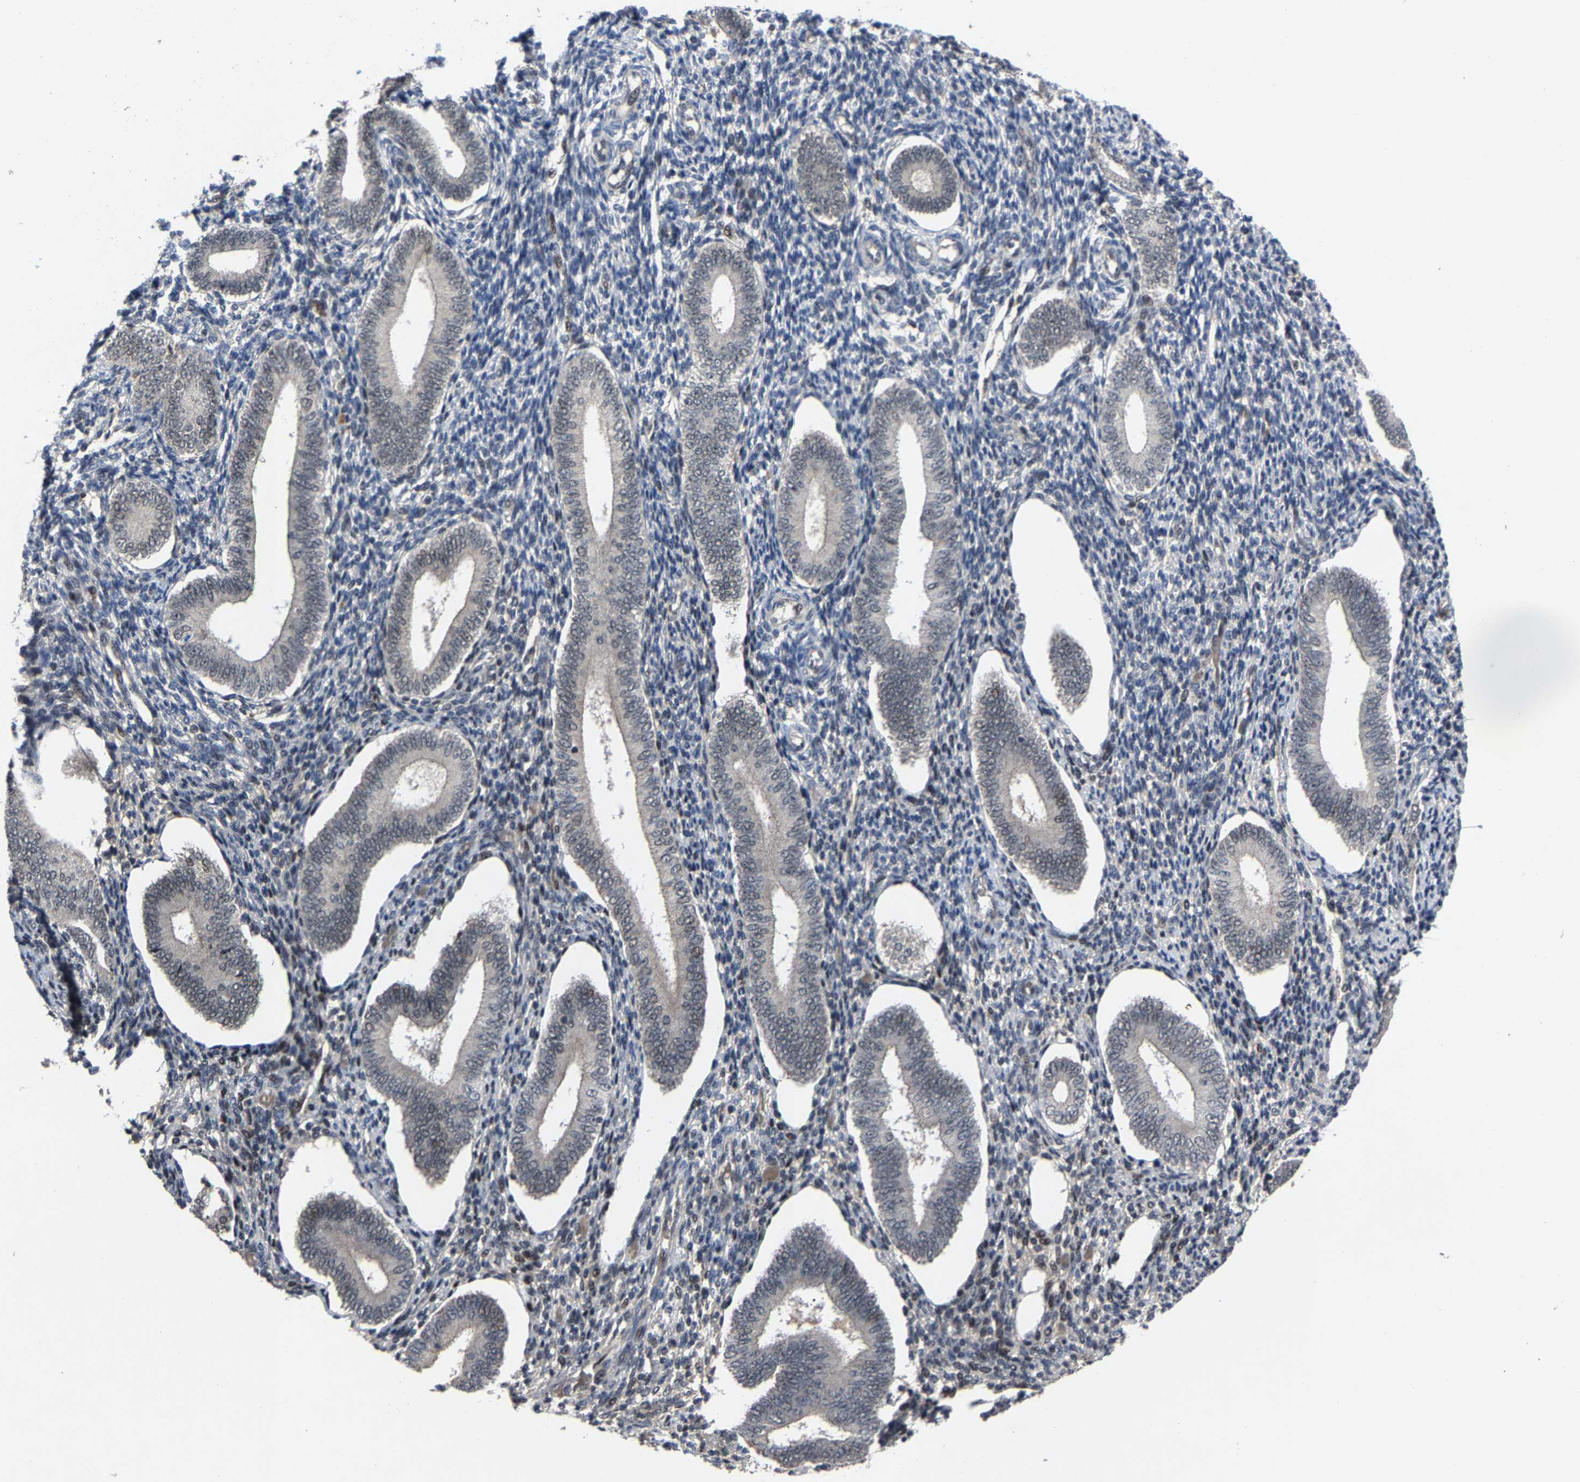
{"staining": {"intensity": "negative", "quantity": "none", "location": "none"}, "tissue": "endometrium", "cell_type": "Cells in endometrial stroma", "image_type": "normal", "snomed": [{"axis": "morphology", "description": "Normal tissue, NOS"}, {"axis": "topography", "description": "Endometrium"}], "caption": "Immunohistochemical staining of benign human endometrium exhibits no significant expression in cells in endometrial stroma.", "gene": "LSM8", "patient": {"sex": "female", "age": 42}}